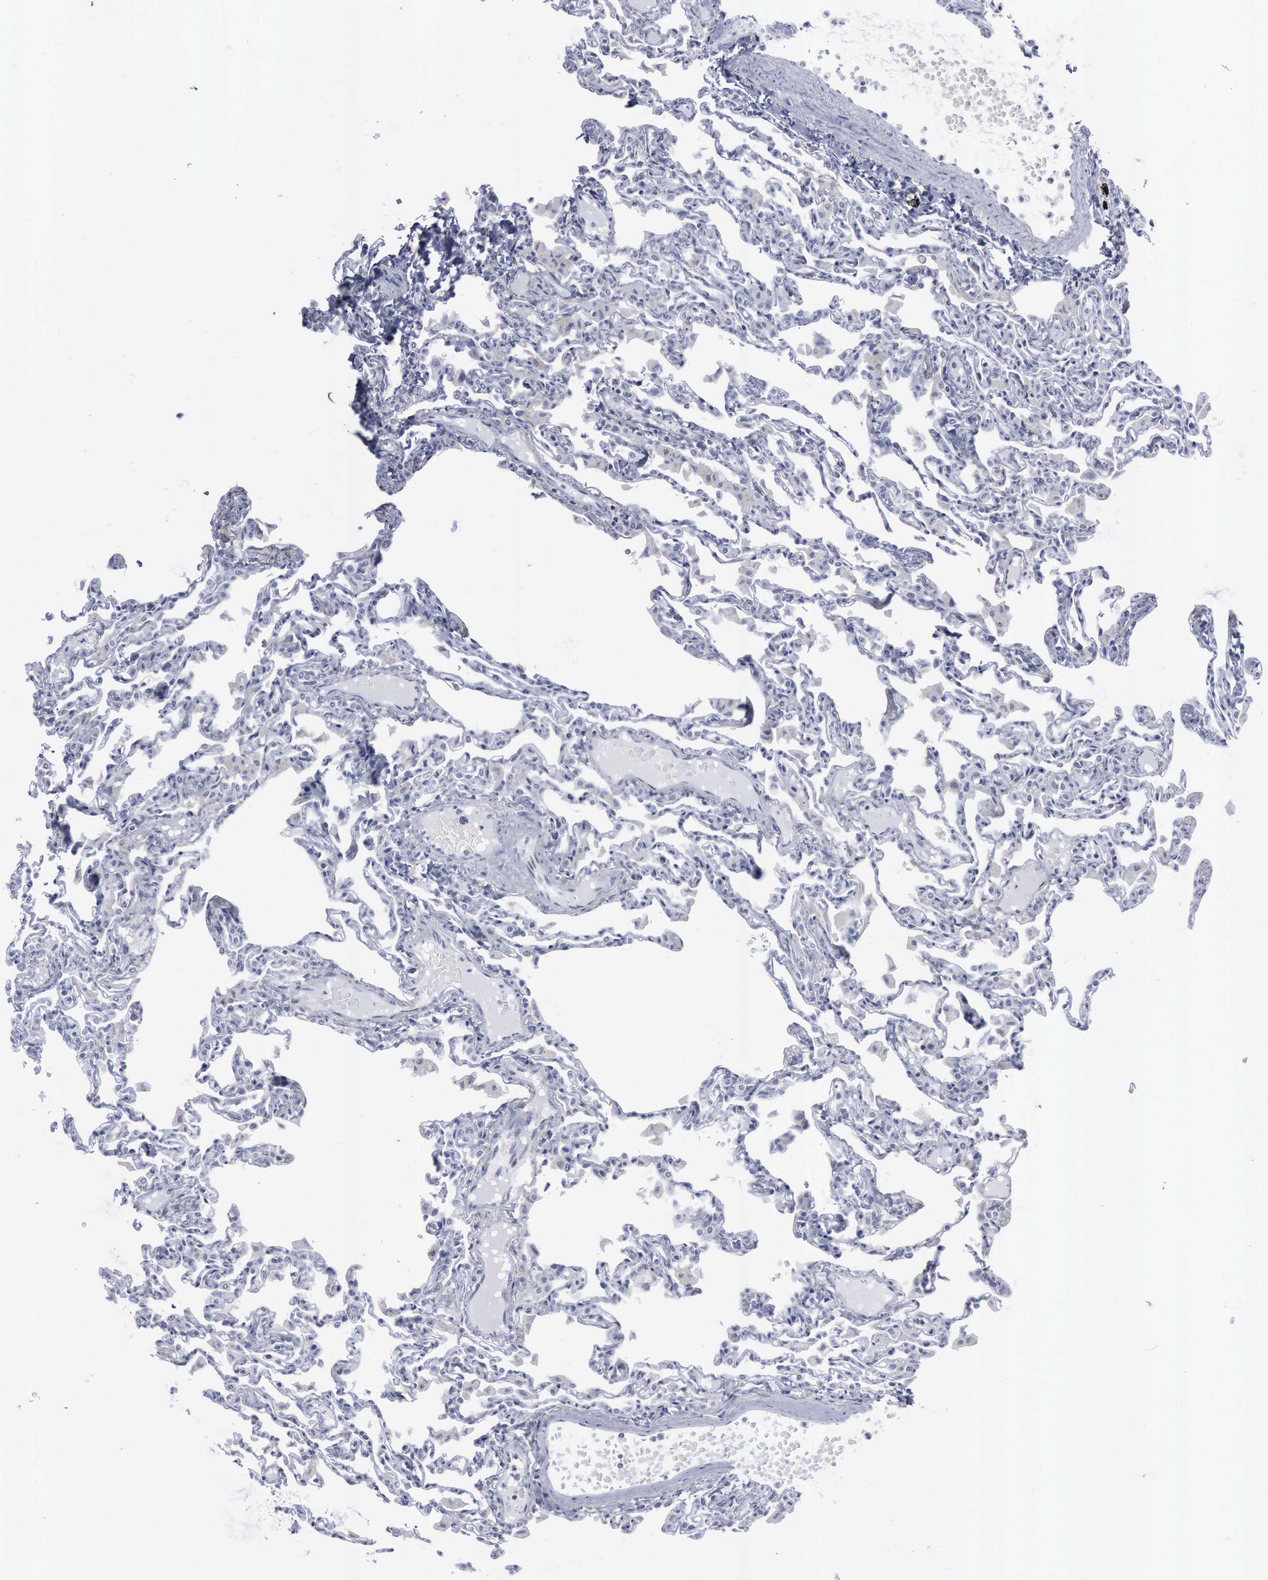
{"staining": {"intensity": "negative", "quantity": "none", "location": "none"}, "tissue": "lung", "cell_type": "Alveolar cells", "image_type": "normal", "snomed": [{"axis": "morphology", "description": "Normal tissue, NOS"}, {"axis": "topography", "description": "Lung"}], "caption": "Lung stained for a protein using immunohistochemistry exhibits no staining alveolar cells.", "gene": "BRD1", "patient": {"sex": "female", "age": 49}}